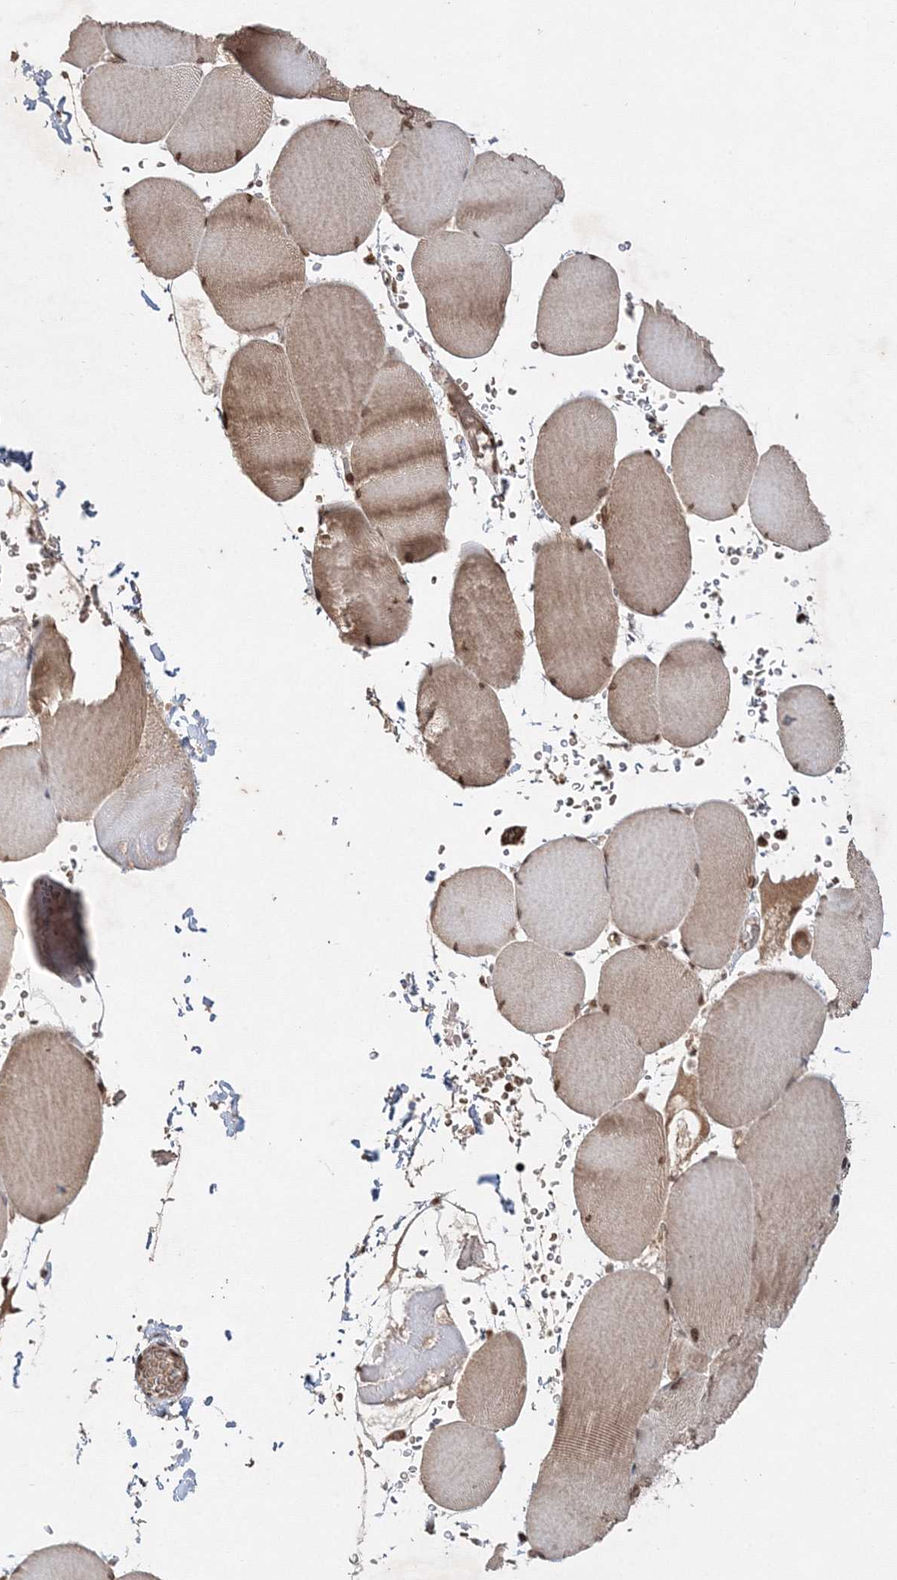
{"staining": {"intensity": "moderate", "quantity": ">75%", "location": "cytoplasmic/membranous,nuclear"}, "tissue": "skeletal muscle", "cell_type": "Myocytes", "image_type": "normal", "snomed": [{"axis": "morphology", "description": "Normal tissue, NOS"}, {"axis": "topography", "description": "Skeletal muscle"}, {"axis": "topography", "description": "Head-Neck"}], "caption": "Human skeletal muscle stained with a brown dye reveals moderate cytoplasmic/membranous,nuclear positive positivity in about >75% of myocytes.", "gene": "CARM1", "patient": {"sex": "male", "age": 66}}